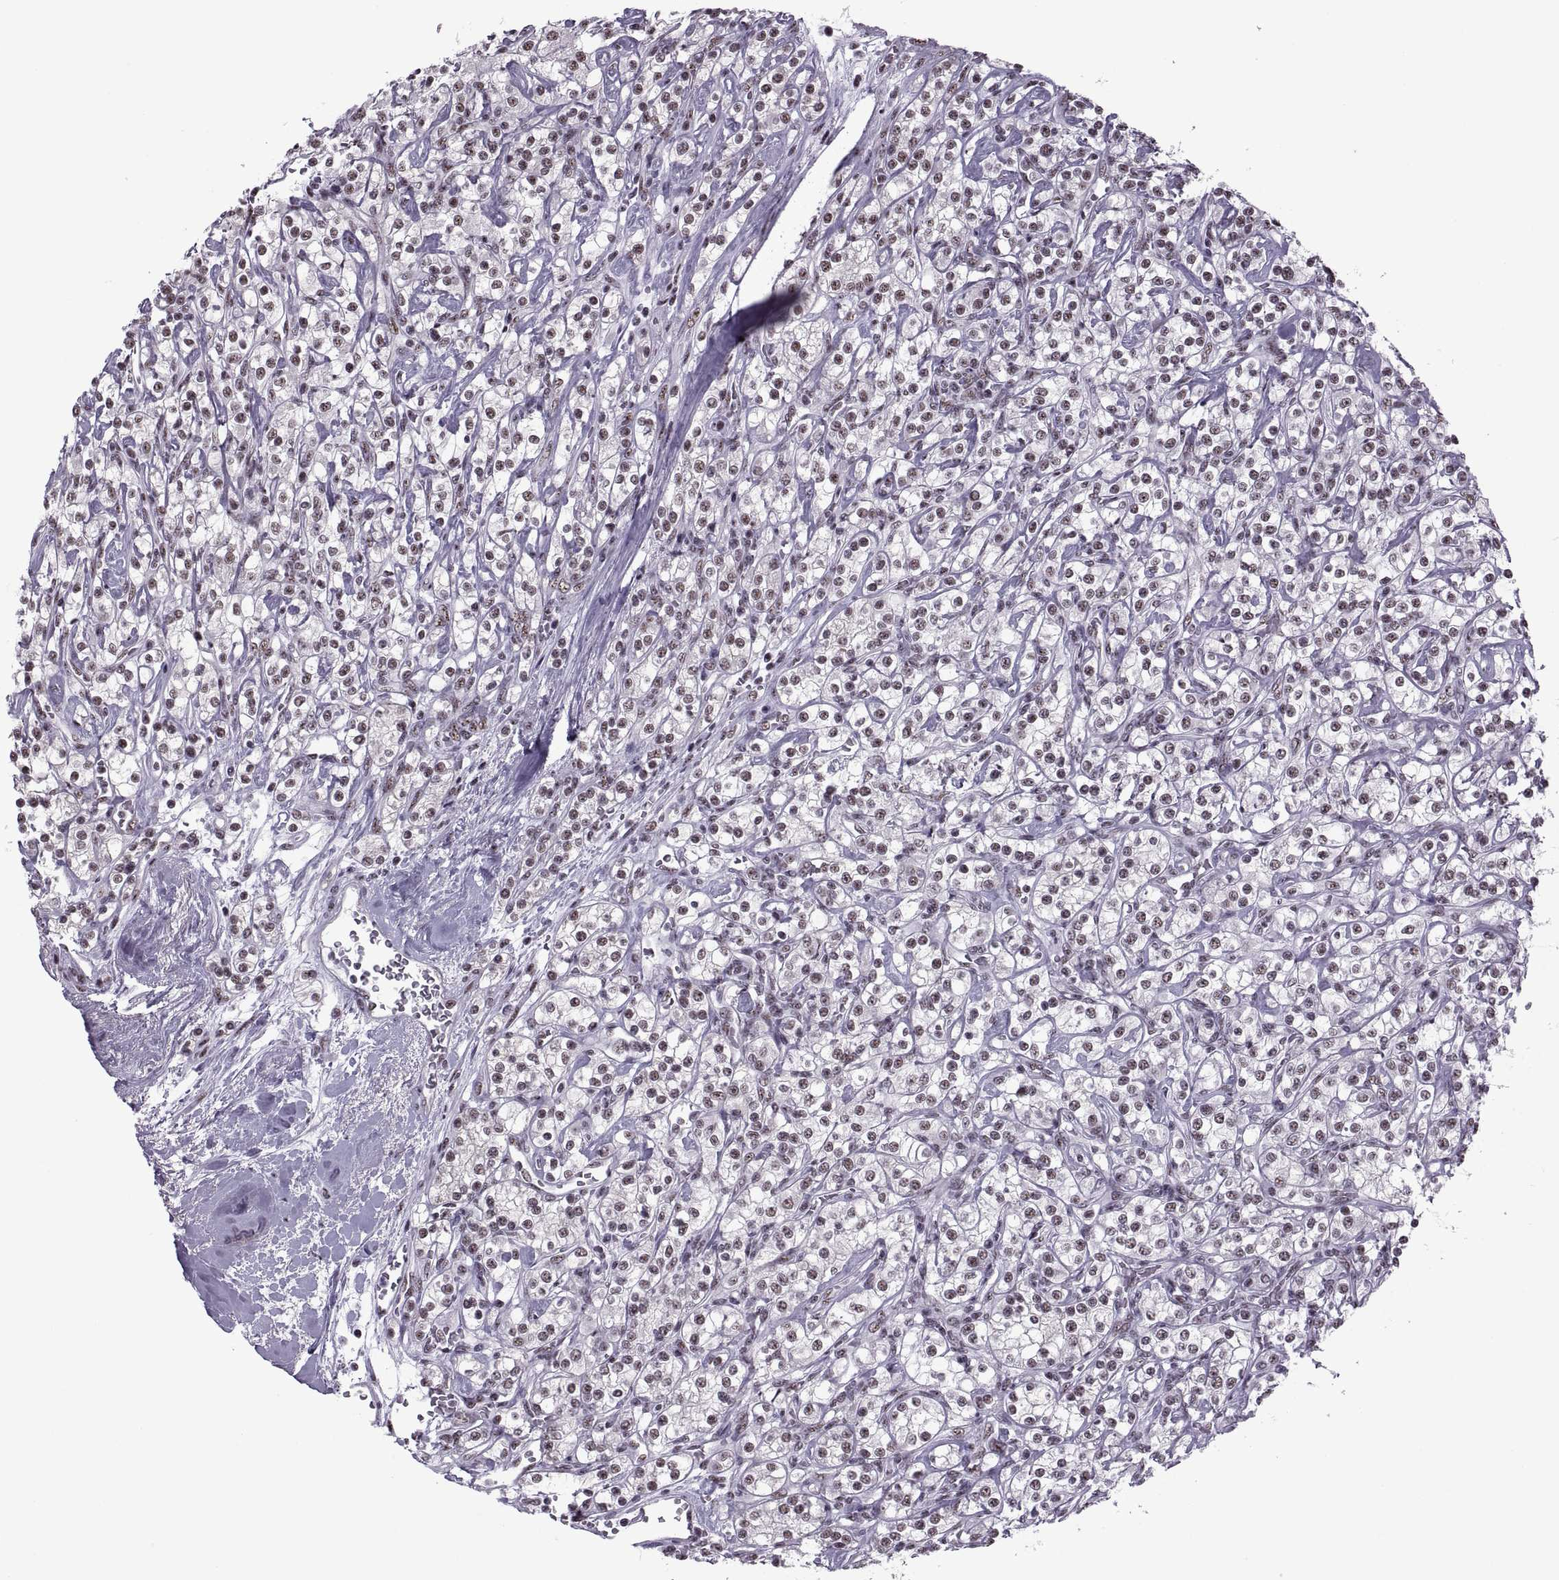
{"staining": {"intensity": "weak", "quantity": ">75%", "location": "nuclear"}, "tissue": "renal cancer", "cell_type": "Tumor cells", "image_type": "cancer", "snomed": [{"axis": "morphology", "description": "Adenocarcinoma, NOS"}, {"axis": "topography", "description": "Kidney"}], "caption": "This image exhibits renal adenocarcinoma stained with immunohistochemistry (IHC) to label a protein in brown. The nuclear of tumor cells show weak positivity for the protein. Nuclei are counter-stained blue.", "gene": "MAGEA4", "patient": {"sex": "male", "age": 77}}